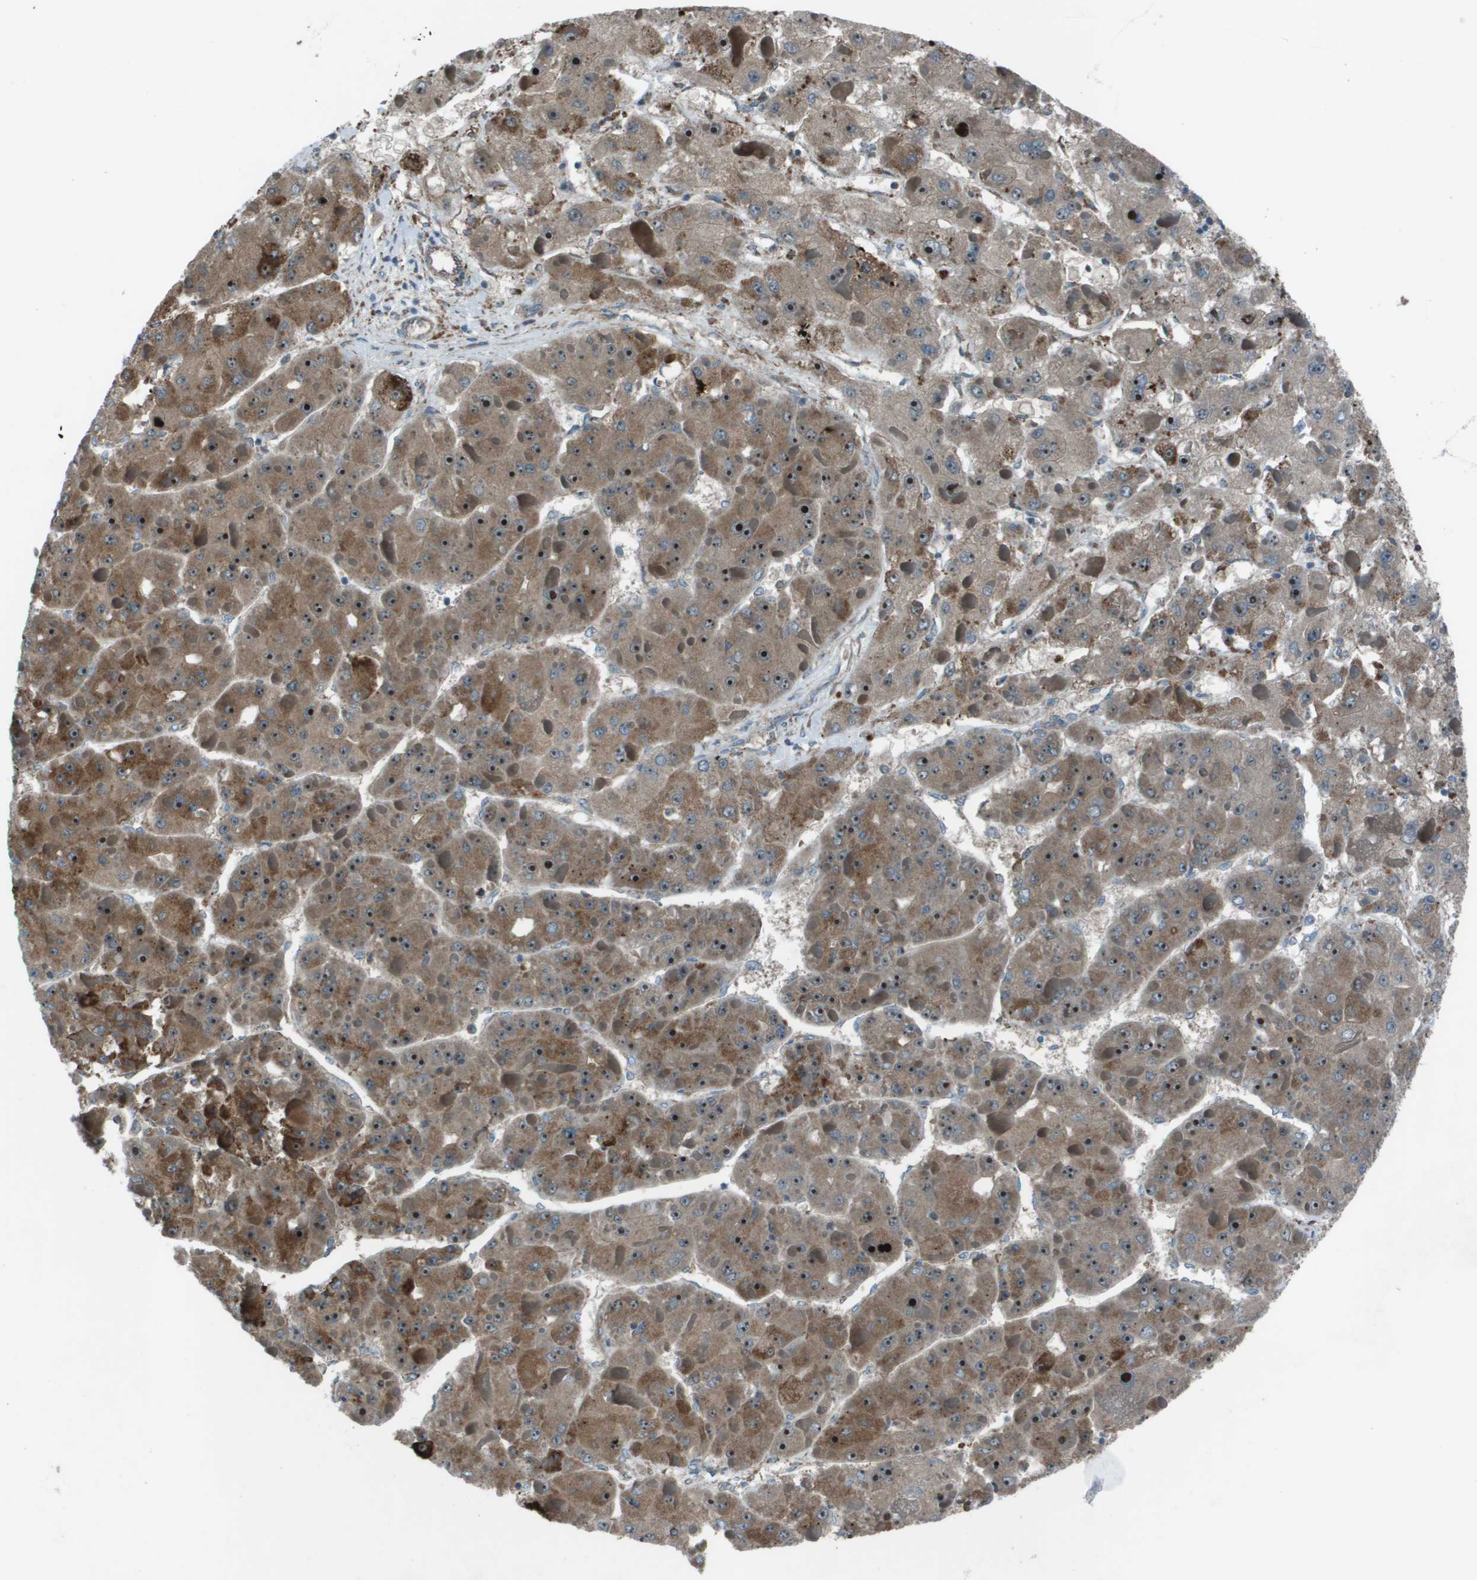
{"staining": {"intensity": "moderate", "quantity": ">75%", "location": "cytoplasmic/membranous,nuclear"}, "tissue": "liver cancer", "cell_type": "Tumor cells", "image_type": "cancer", "snomed": [{"axis": "morphology", "description": "Carcinoma, Hepatocellular, NOS"}, {"axis": "topography", "description": "Liver"}], "caption": "An immunohistochemistry image of neoplastic tissue is shown. Protein staining in brown labels moderate cytoplasmic/membranous and nuclear positivity in liver hepatocellular carcinoma within tumor cells.", "gene": "UTS2", "patient": {"sex": "female", "age": 73}}